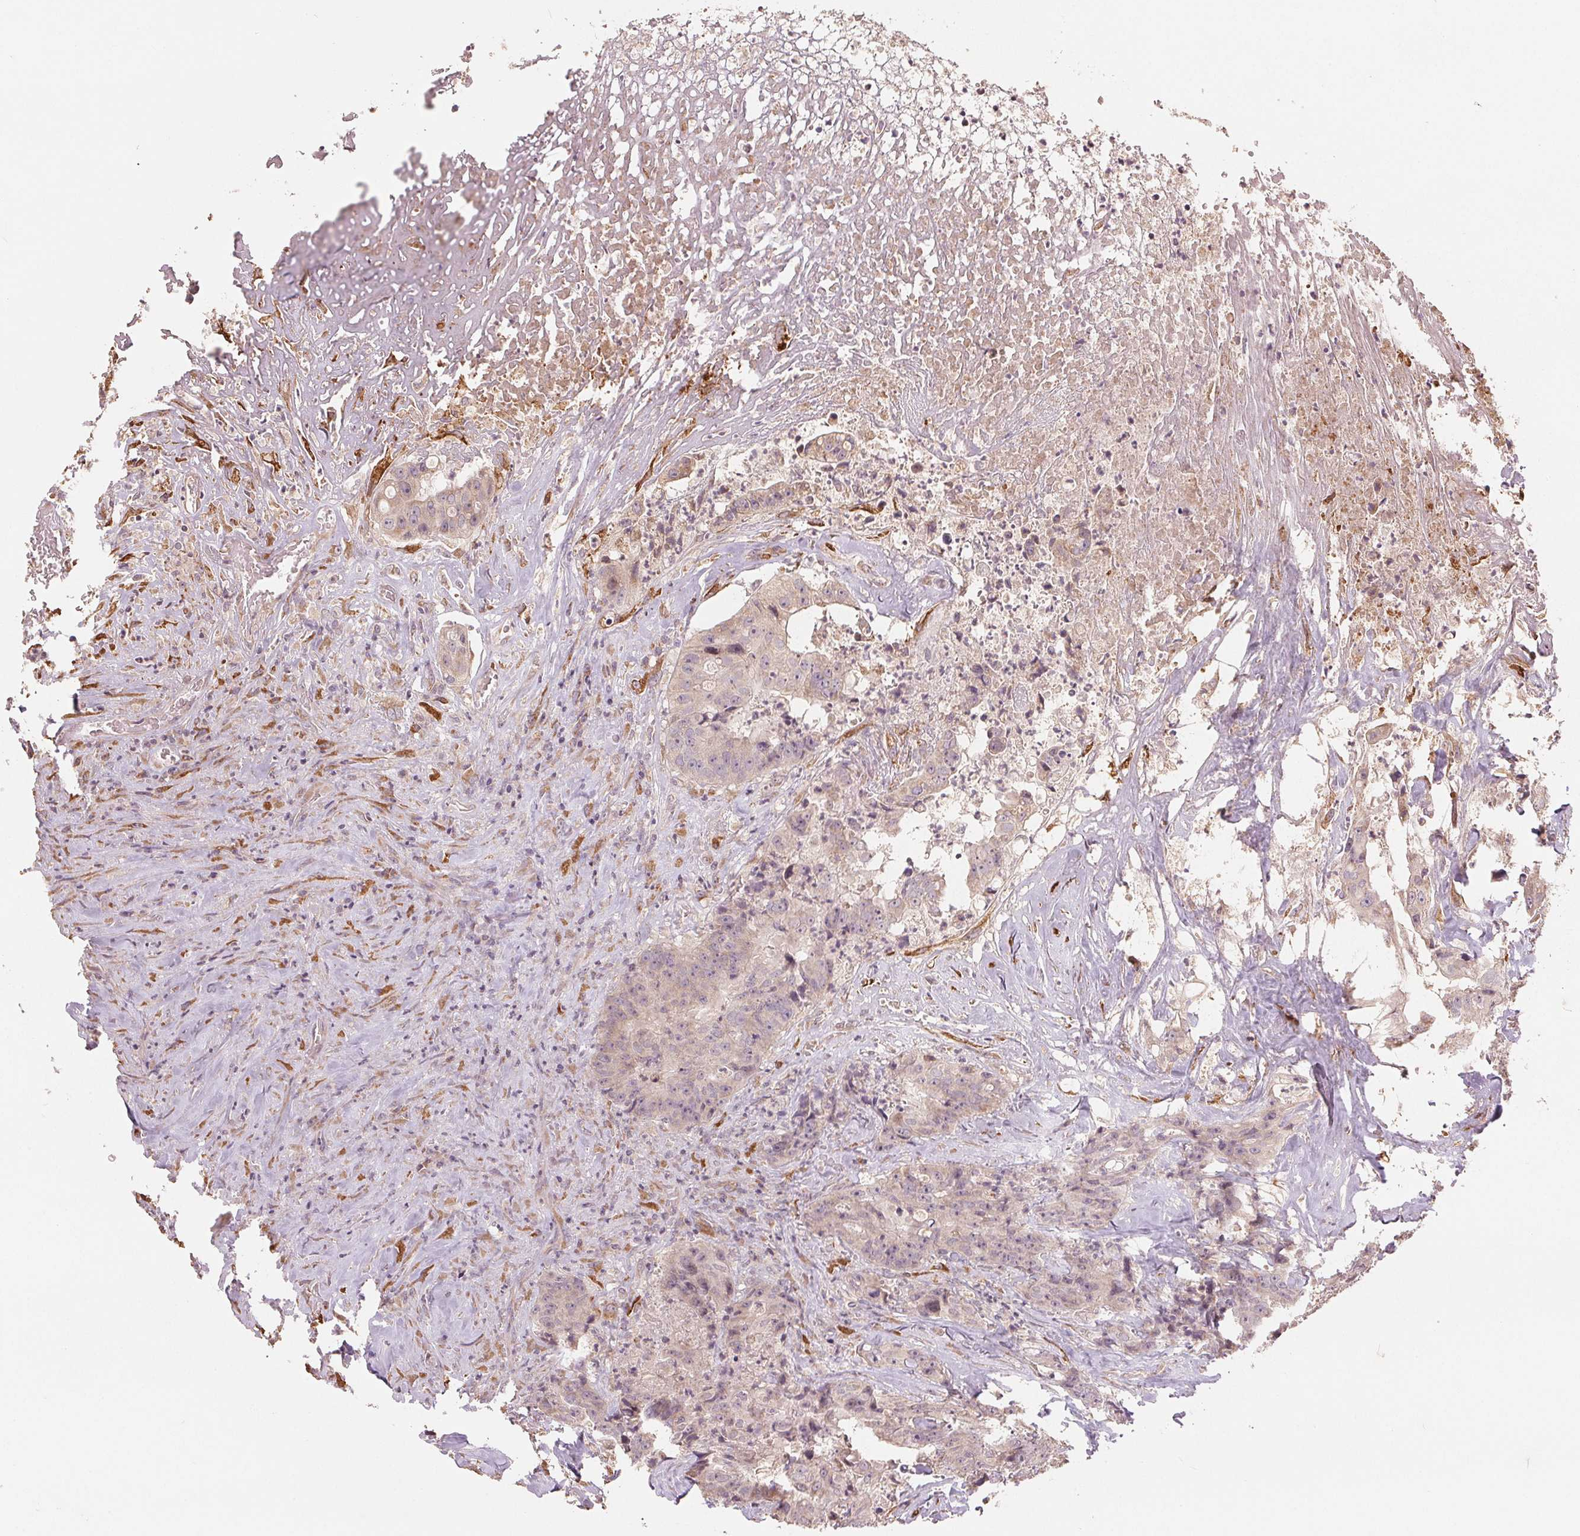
{"staining": {"intensity": "negative", "quantity": "none", "location": "none"}, "tissue": "colorectal cancer", "cell_type": "Tumor cells", "image_type": "cancer", "snomed": [{"axis": "morphology", "description": "Adenocarcinoma, NOS"}, {"axis": "topography", "description": "Rectum"}], "caption": "Immunohistochemistry (IHC) histopathology image of colorectal cancer stained for a protein (brown), which displays no staining in tumor cells.", "gene": "SLC20A1", "patient": {"sex": "female", "age": 62}}